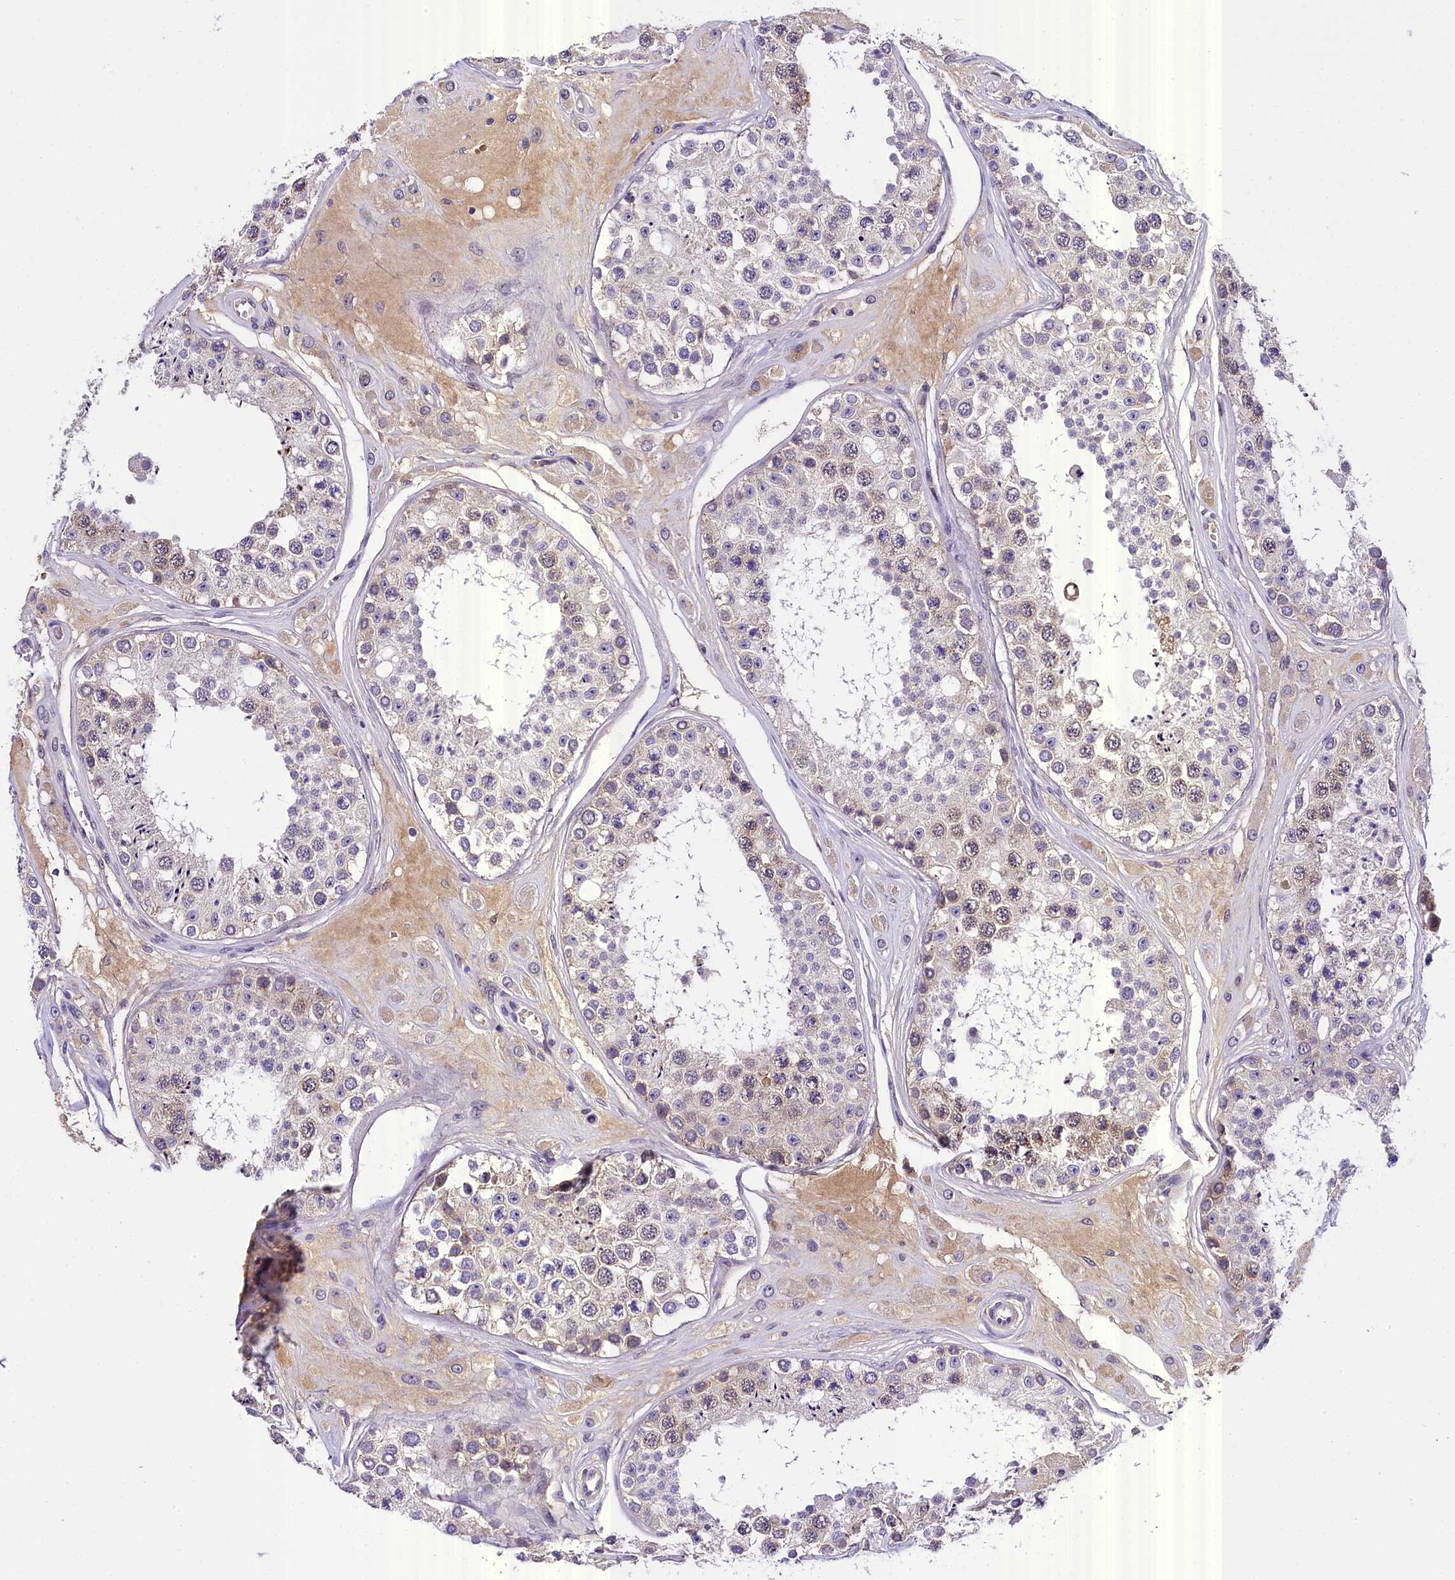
{"staining": {"intensity": "moderate", "quantity": "25%-75%", "location": "cytoplasmic/membranous"}, "tissue": "testis", "cell_type": "Cells in seminiferous ducts", "image_type": "normal", "snomed": [{"axis": "morphology", "description": "Normal tissue, NOS"}, {"axis": "topography", "description": "Testis"}], "caption": "Immunohistochemistry histopathology image of unremarkable testis stained for a protein (brown), which displays medium levels of moderate cytoplasmic/membranous positivity in approximately 25%-75% of cells in seminiferous ducts.", "gene": "ENKD1", "patient": {"sex": "male", "age": 25}}